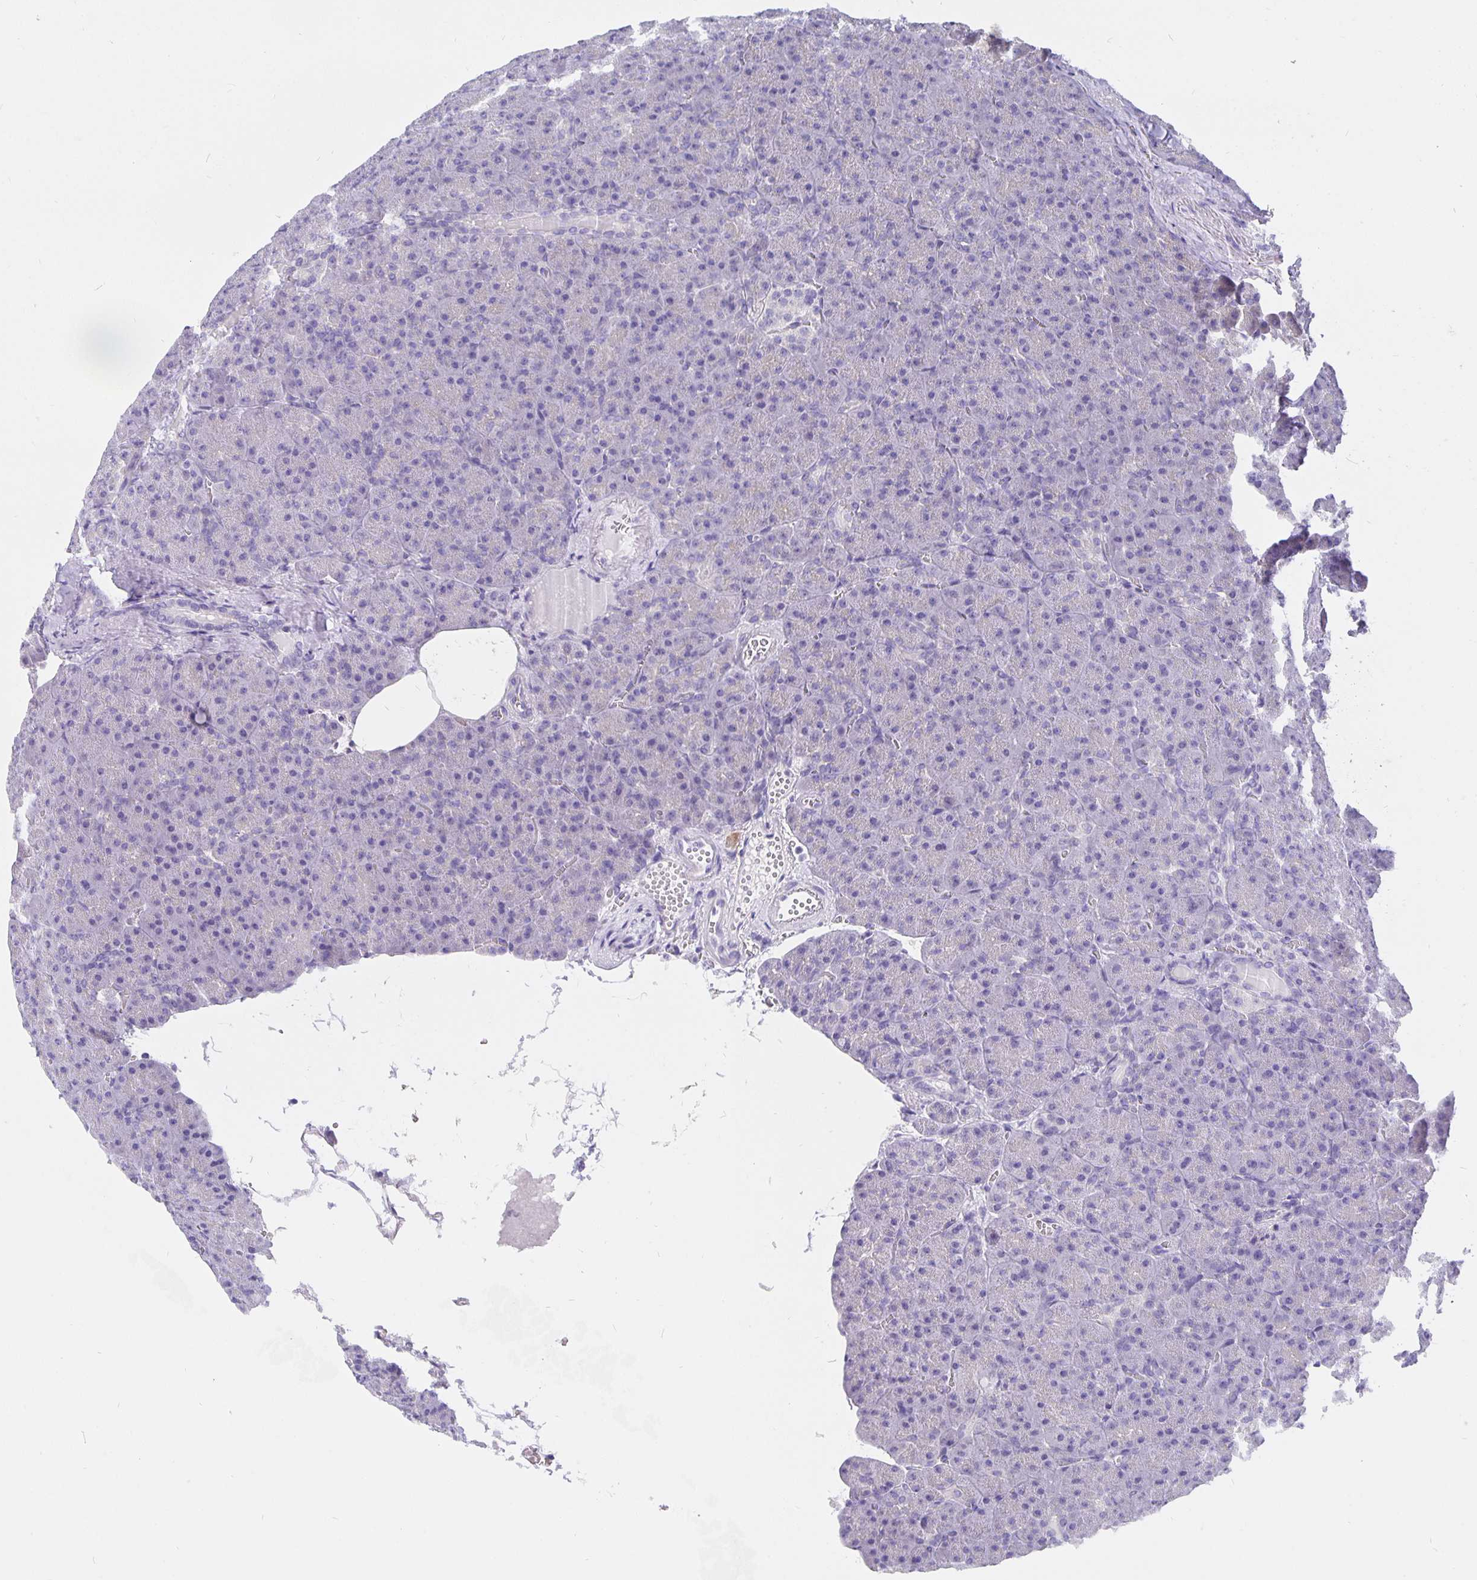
{"staining": {"intensity": "negative", "quantity": "none", "location": "none"}, "tissue": "pancreas", "cell_type": "Exocrine glandular cells", "image_type": "normal", "snomed": [{"axis": "morphology", "description": "Normal tissue, NOS"}, {"axis": "topography", "description": "Pancreas"}], "caption": "This image is of unremarkable pancreas stained with IHC to label a protein in brown with the nuclei are counter-stained blue. There is no expression in exocrine glandular cells.", "gene": "CFAP74", "patient": {"sex": "female", "age": 74}}